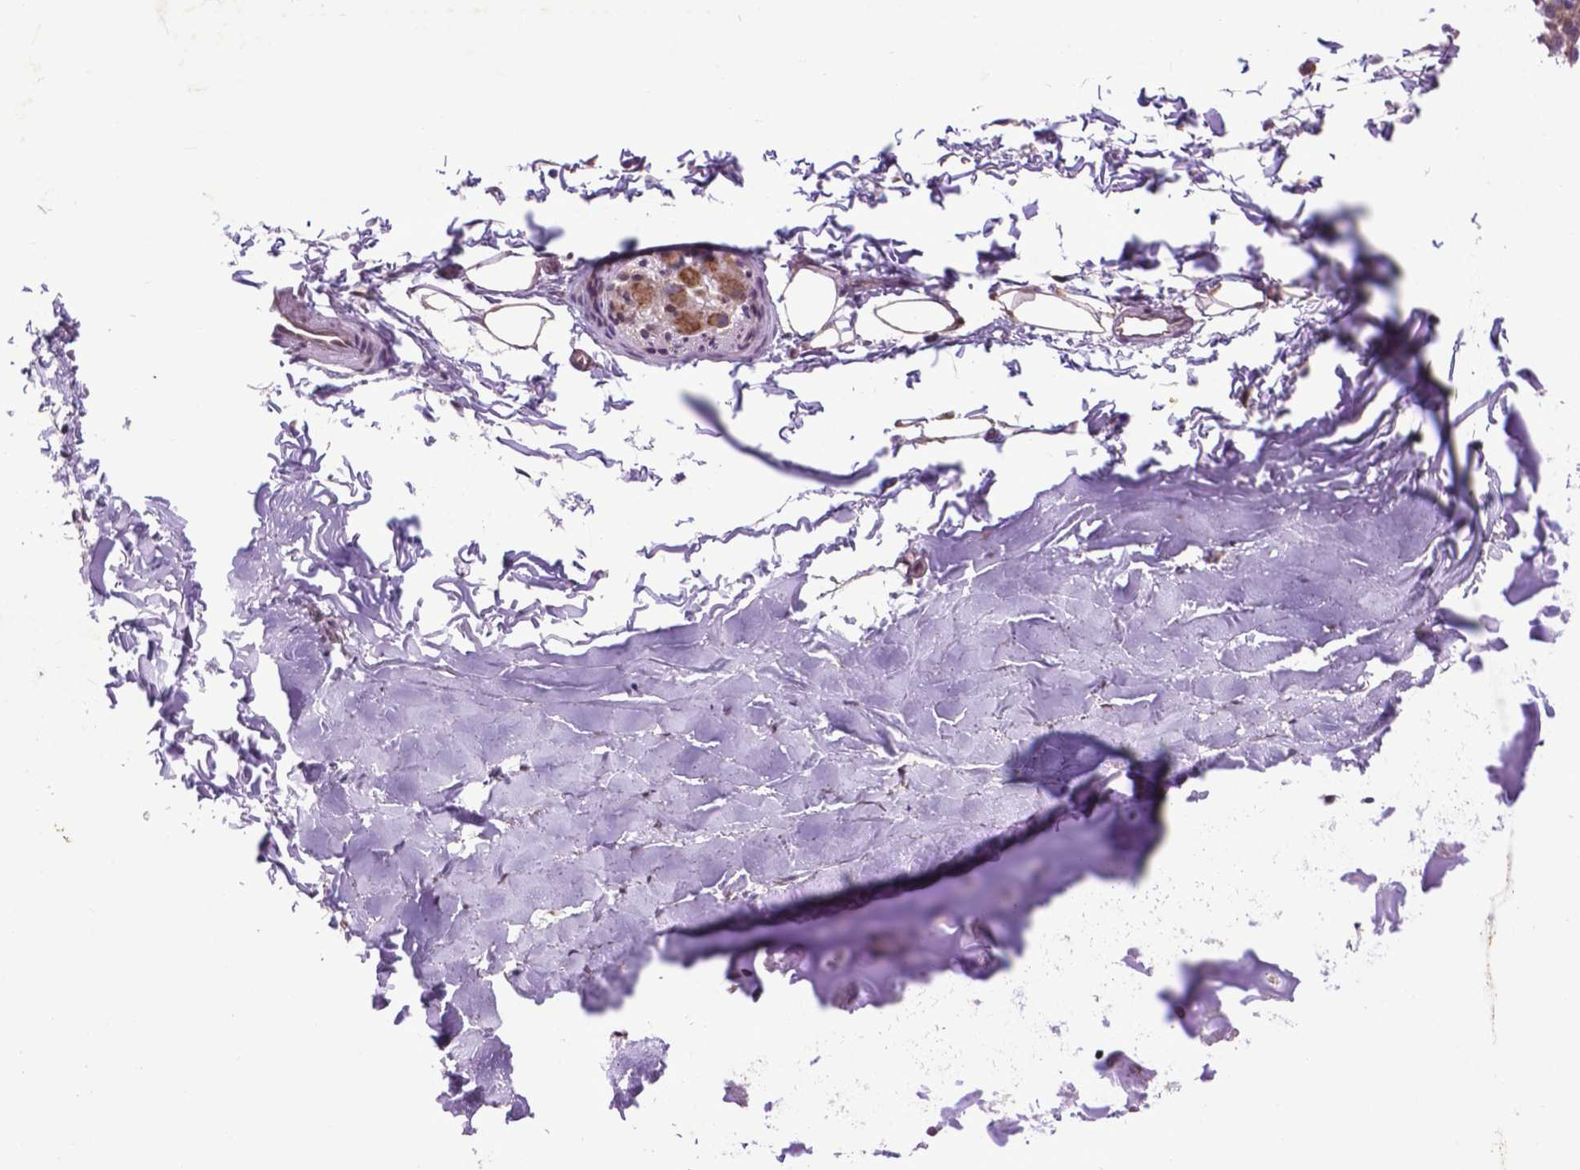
{"staining": {"intensity": "moderate", "quantity": ">75%", "location": "cytoplasmic/membranous,nuclear"}, "tissue": "adipose tissue", "cell_type": "Adipocytes", "image_type": "normal", "snomed": [{"axis": "morphology", "description": "Normal tissue, NOS"}, {"axis": "topography", "description": "Cartilage tissue"}, {"axis": "topography", "description": "Bronchus"}], "caption": "DAB immunohistochemical staining of benign human adipose tissue reveals moderate cytoplasmic/membranous,nuclear protein positivity in about >75% of adipocytes.", "gene": "ENSG00000269590", "patient": {"sex": "female", "age": 79}}